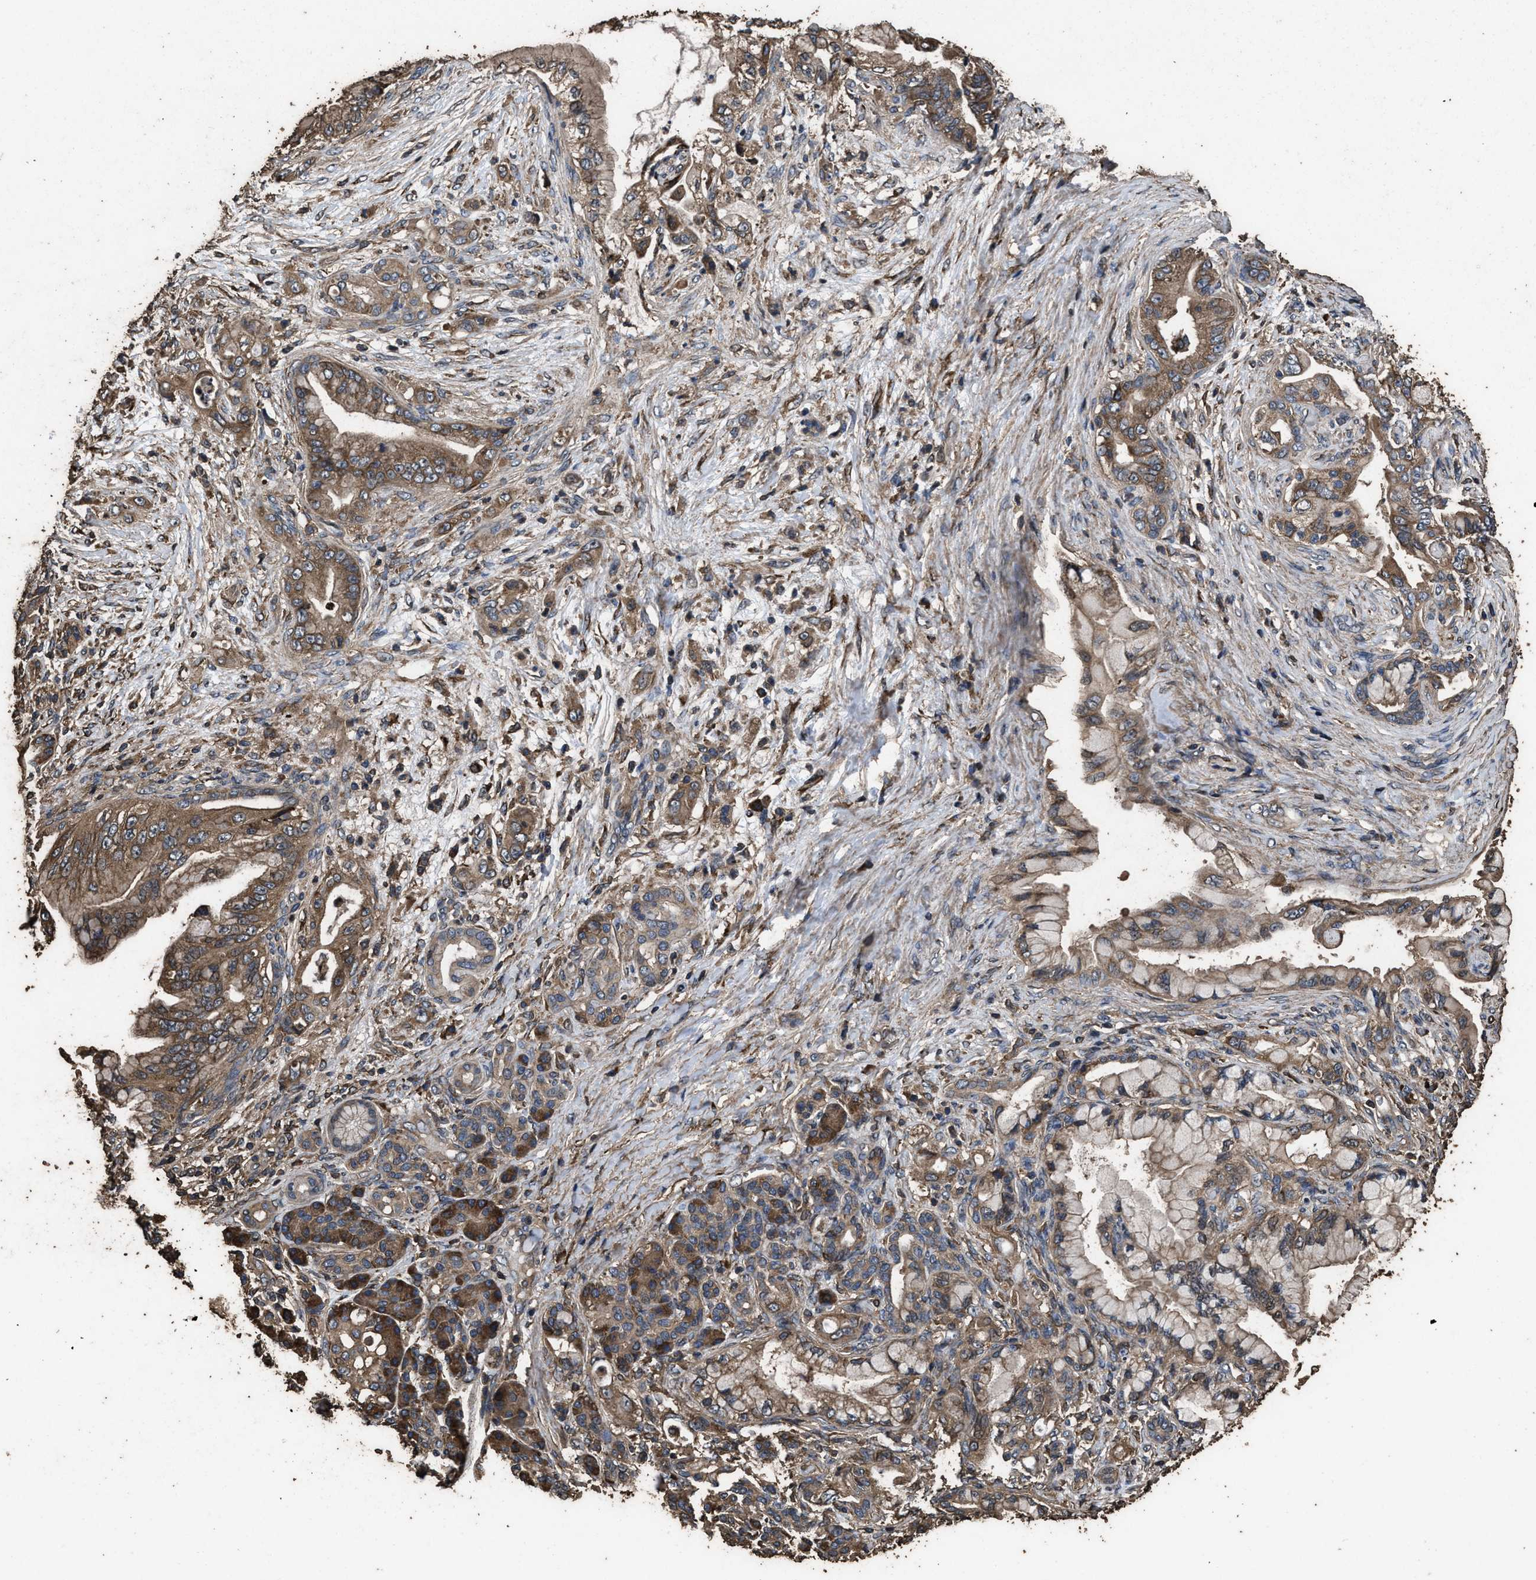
{"staining": {"intensity": "moderate", "quantity": ">75%", "location": "cytoplasmic/membranous"}, "tissue": "pancreatic cancer", "cell_type": "Tumor cells", "image_type": "cancer", "snomed": [{"axis": "morphology", "description": "Adenocarcinoma, NOS"}, {"axis": "topography", "description": "Pancreas"}], "caption": "Moderate cytoplasmic/membranous expression for a protein is identified in about >75% of tumor cells of pancreatic adenocarcinoma using IHC.", "gene": "ZMYND19", "patient": {"sex": "male", "age": 59}}